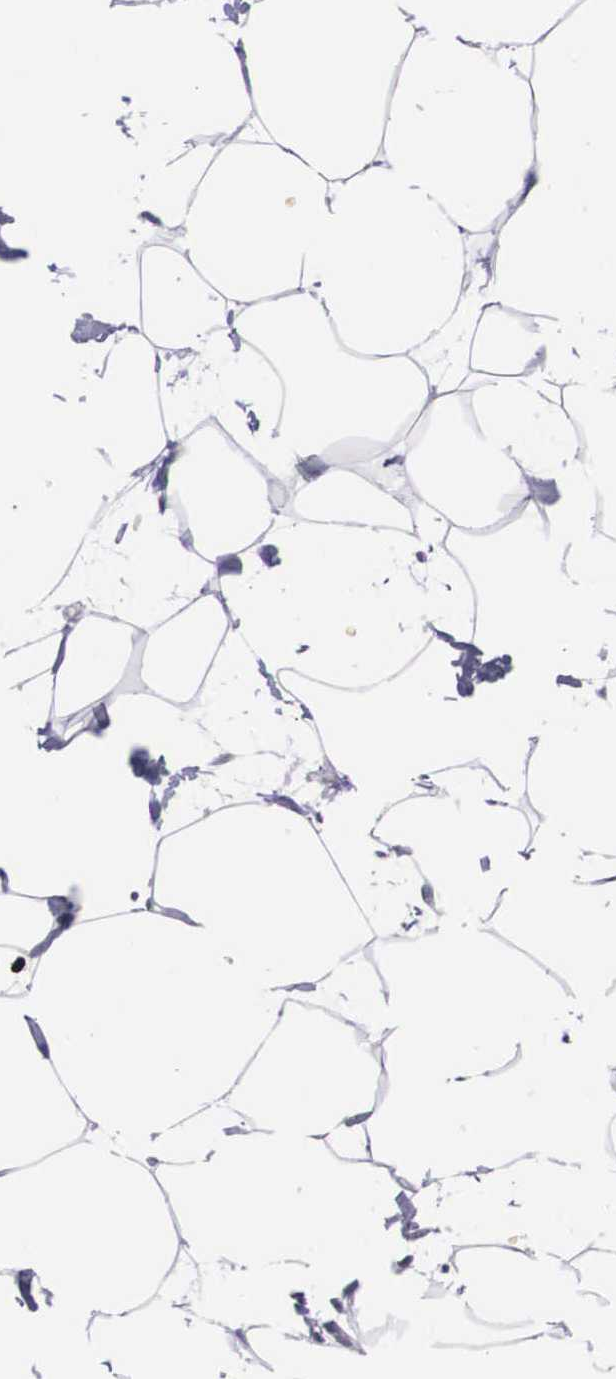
{"staining": {"intensity": "negative", "quantity": "none", "location": "none"}, "tissue": "adipose tissue", "cell_type": "Adipocytes", "image_type": "normal", "snomed": [{"axis": "morphology", "description": "Normal tissue, NOS"}, {"axis": "topography", "description": "Breast"}], "caption": "Immunohistochemistry micrograph of unremarkable adipose tissue: human adipose tissue stained with DAB reveals no significant protein positivity in adipocytes. (DAB immunohistochemistry with hematoxylin counter stain).", "gene": "C22orf31", "patient": {"sex": "female", "age": 45}}